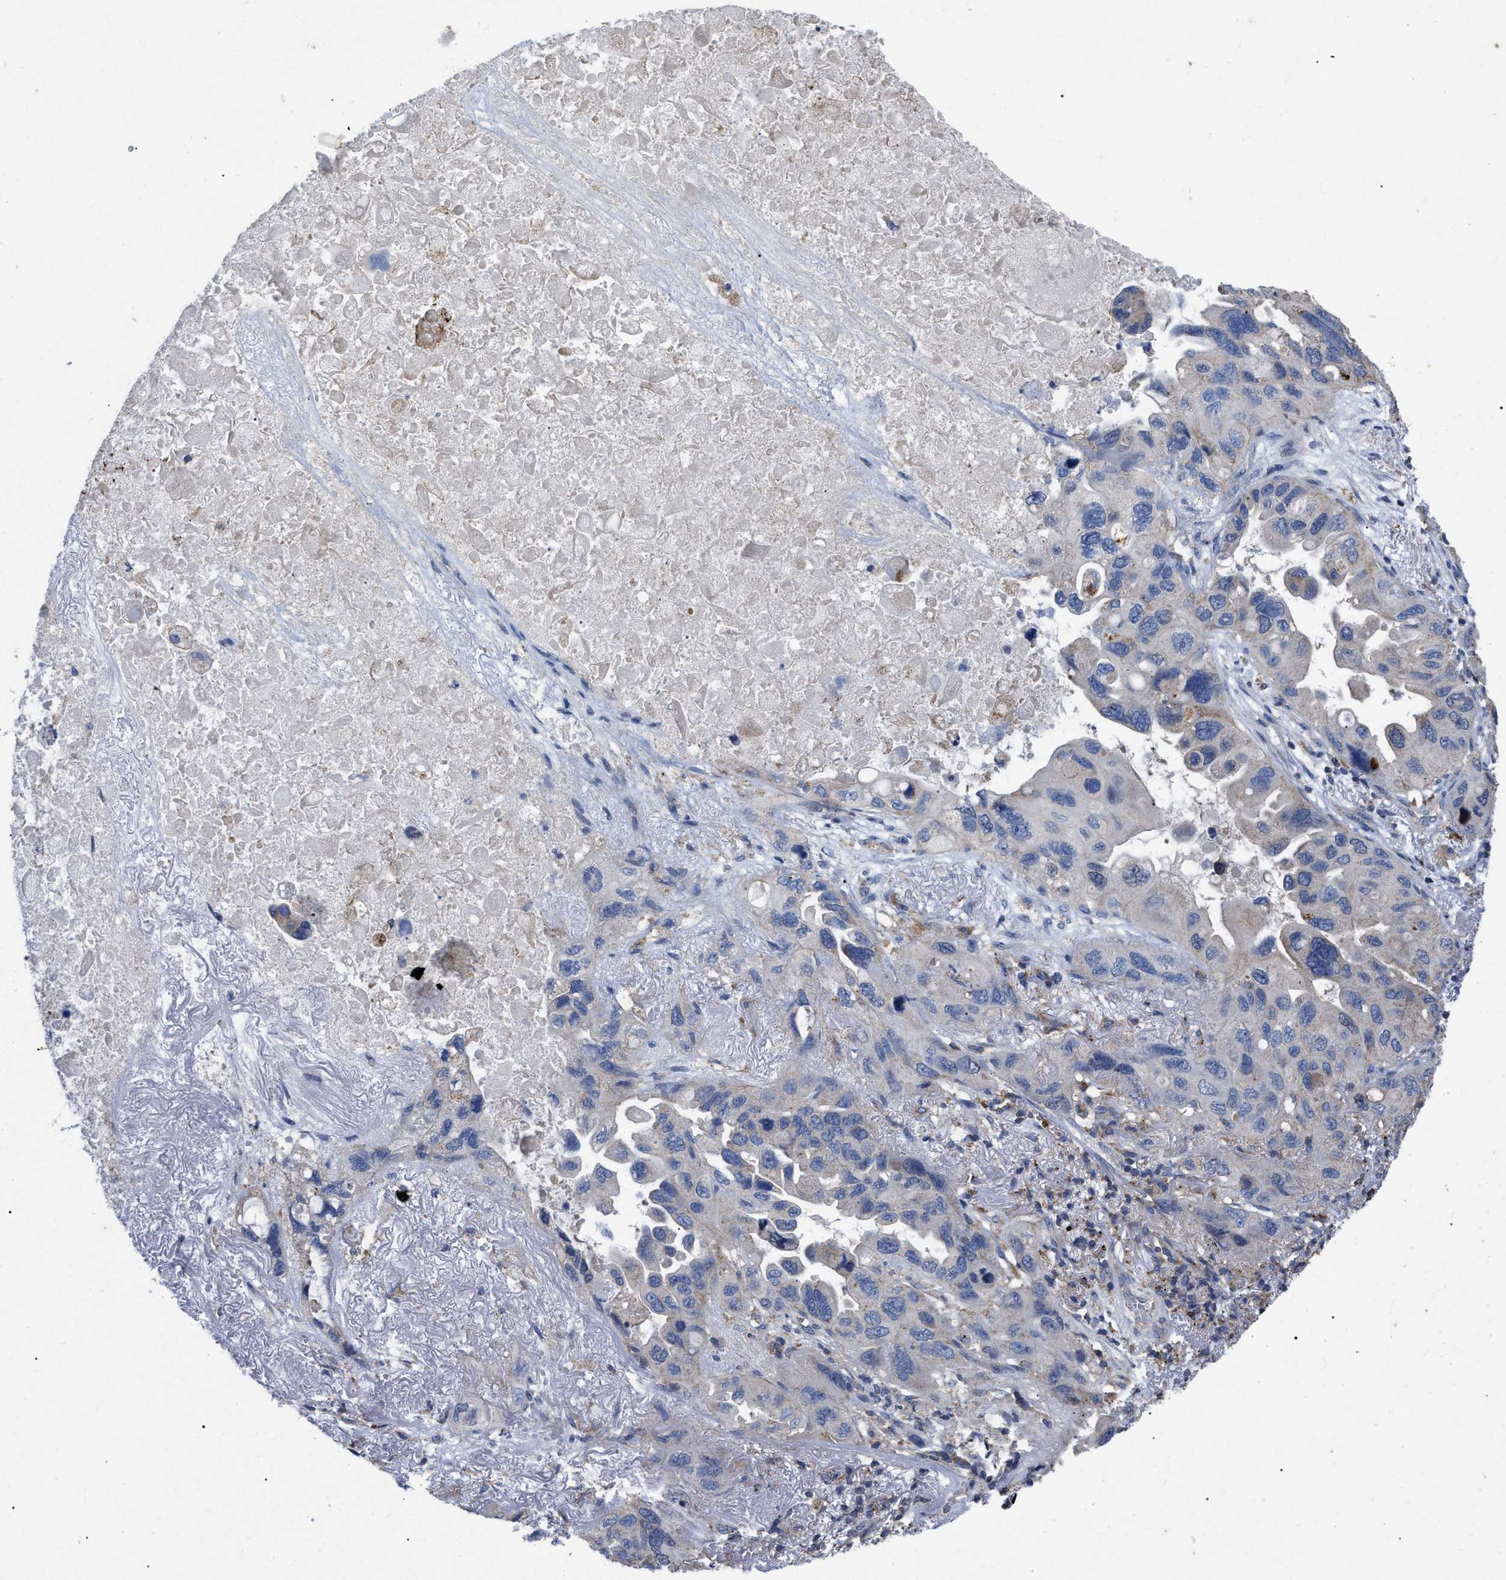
{"staining": {"intensity": "negative", "quantity": "none", "location": "none"}, "tissue": "lung cancer", "cell_type": "Tumor cells", "image_type": "cancer", "snomed": [{"axis": "morphology", "description": "Squamous cell carcinoma, NOS"}, {"axis": "topography", "description": "Lung"}], "caption": "The micrograph shows no significant staining in tumor cells of lung cancer (squamous cell carcinoma). (DAB IHC with hematoxylin counter stain).", "gene": "FAM171A2", "patient": {"sex": "female", "age": 73}}